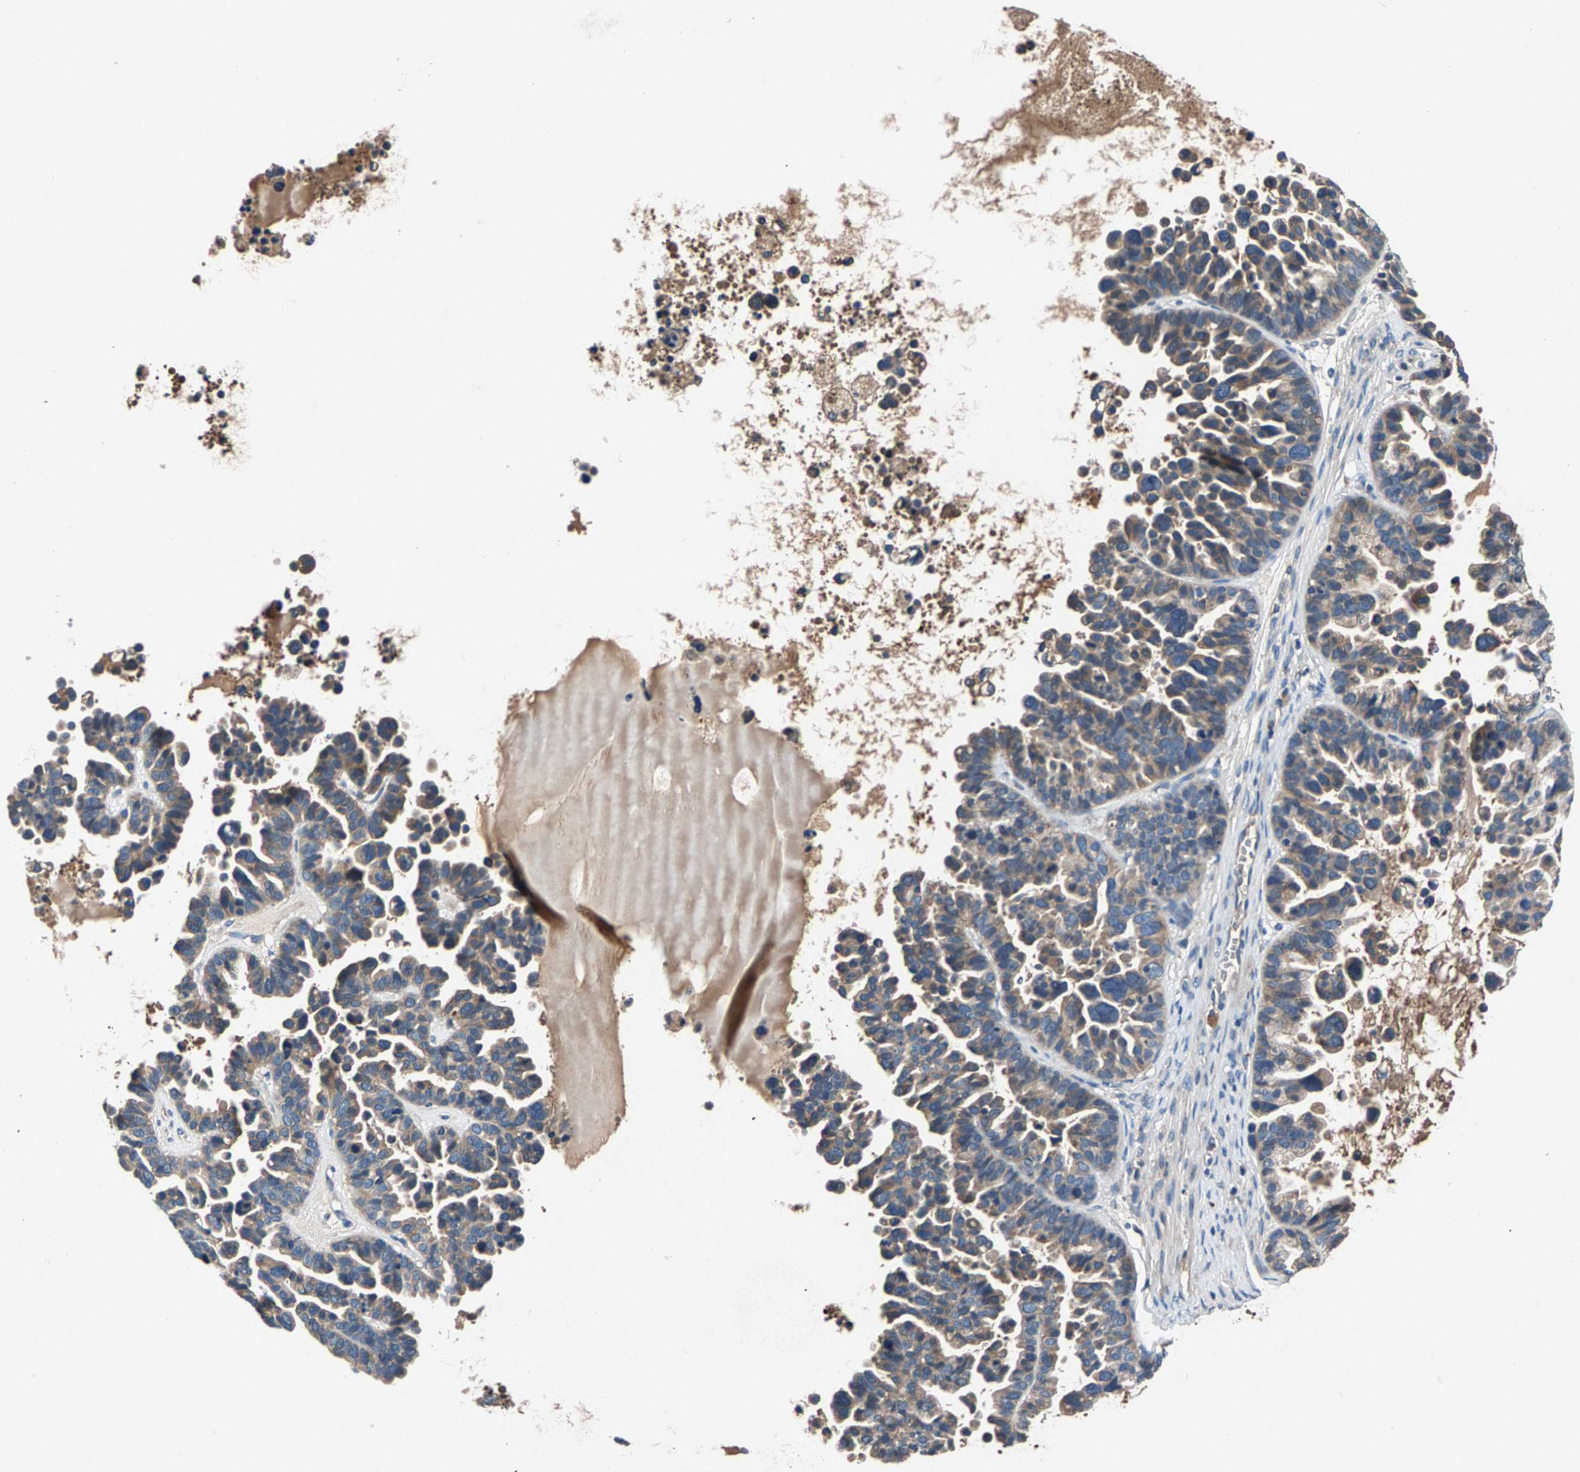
{"staining": {"intensity": "weak", "quantity": ">75%", "location": "cytoplasmic/membranous"}, "tissue": "ovarian cancer", "cell_type": "Tumor cells", "image_type": "cancer", "snomed": [{"axis": "morphology", "description": "Cystadenocarcinoma, serous, NOS"}, {"axis": "topography", "description": "Ovary"}], "caption": "Protein analysis of ovarian serous cystadenocarcinoma tissue displays weak cytoplasmic/membranous expression in approximately >75% of tumor cells. (IHC, brightfield microscopy, high magnification).", "gene": "PRXL2C", "patient": {"sex": "female", "age": 56}}